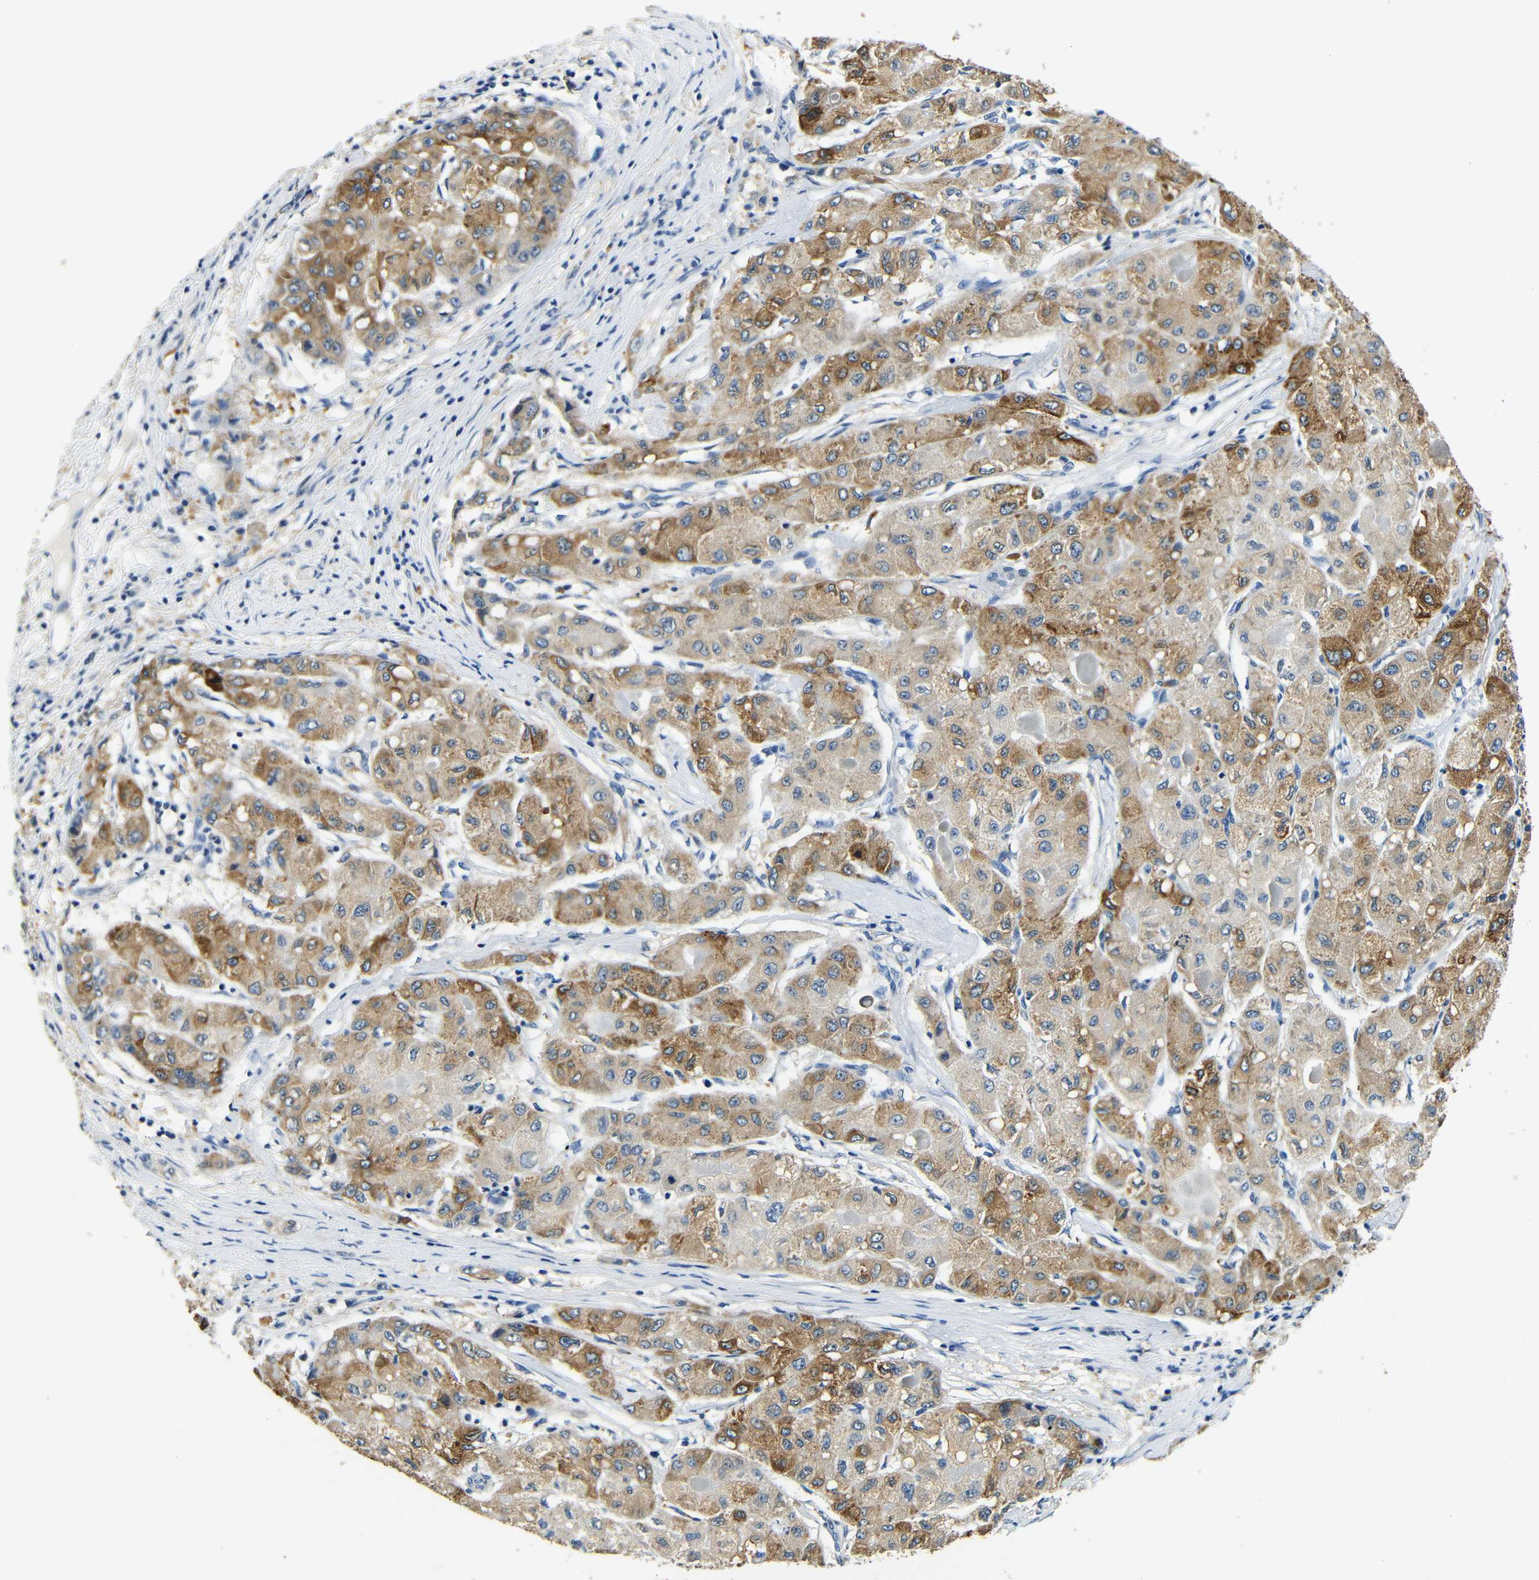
{"staining": {"intensity": "moderate", "quantity": ">75%", "location": "cytoplasmic/membranous"}, "tissue": "liver cancer", "cell_type": "Tumor cells", "image_type": "cancer", "snomed": [{"axis": "morphology", "description": "Carcinoma, Hepatocellular, NOS"}, {"axis": "topography", "description": "Liver"}], "caption": "IHC image of human hepatocellular carcinoma (liver) stained for a protein (brown), which exhibits medium levels of moderate cytoplasmic/membranous staining in about >75% of tumor cells.", "gene": "FMO5", "patient": {"sex": "male", "age": 80}}